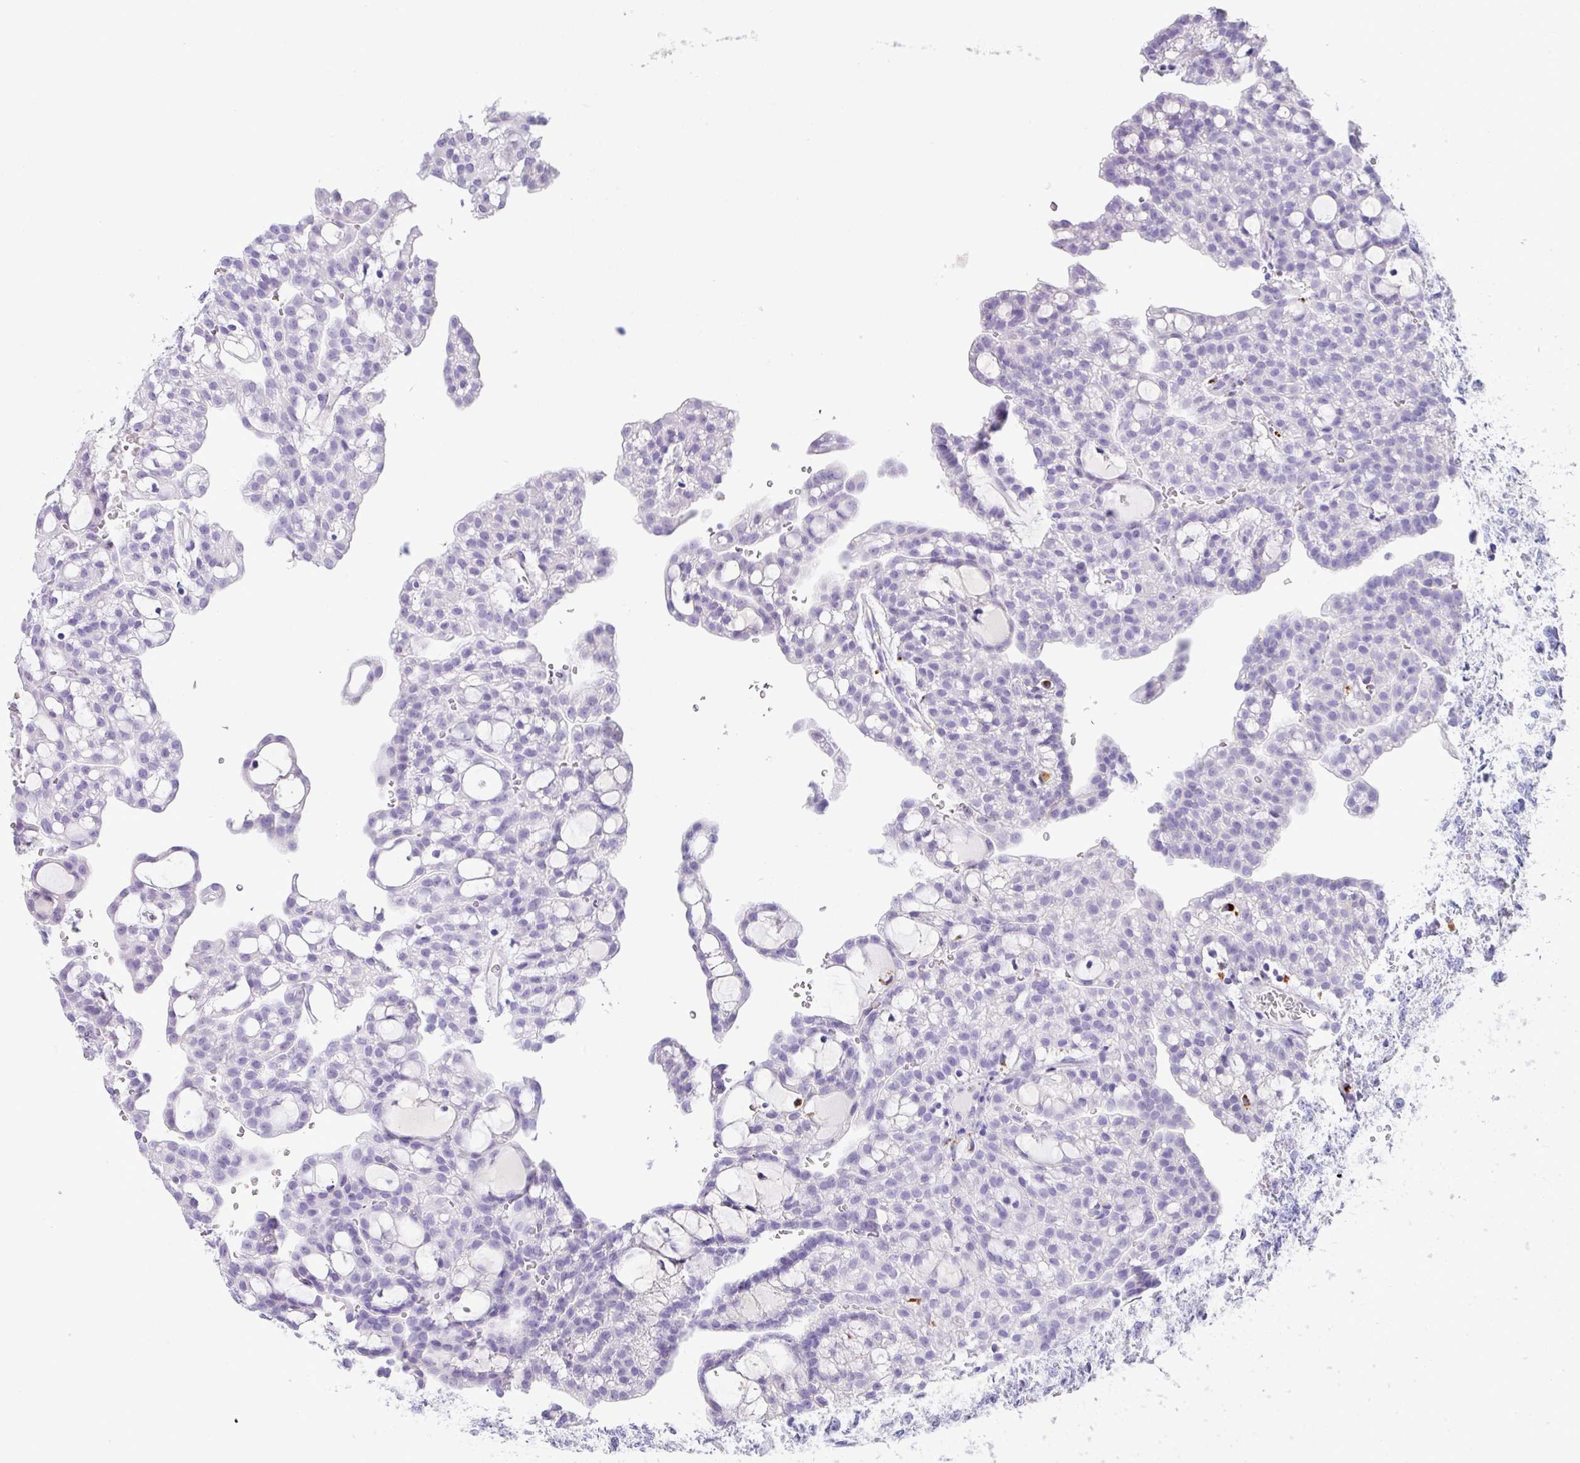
{"staining": {"intensity": "negative", "quantity": "none", "location": "none"}, "tissue": "renal cancer", "cell_type": "Tumor cells", "image_type": "cancer", "snomed": [{"axis": "morphology", "description": "Adenocarcinoma, NOS"}, {"axis": "topography", "description": "Kidney"}], "caption": "The photomicrograph reveals no staining of tumor cells in renal cancer (adenocarcinoma).", "gene": "ZG16", "patient": {"sex": "male", "age": 63}}